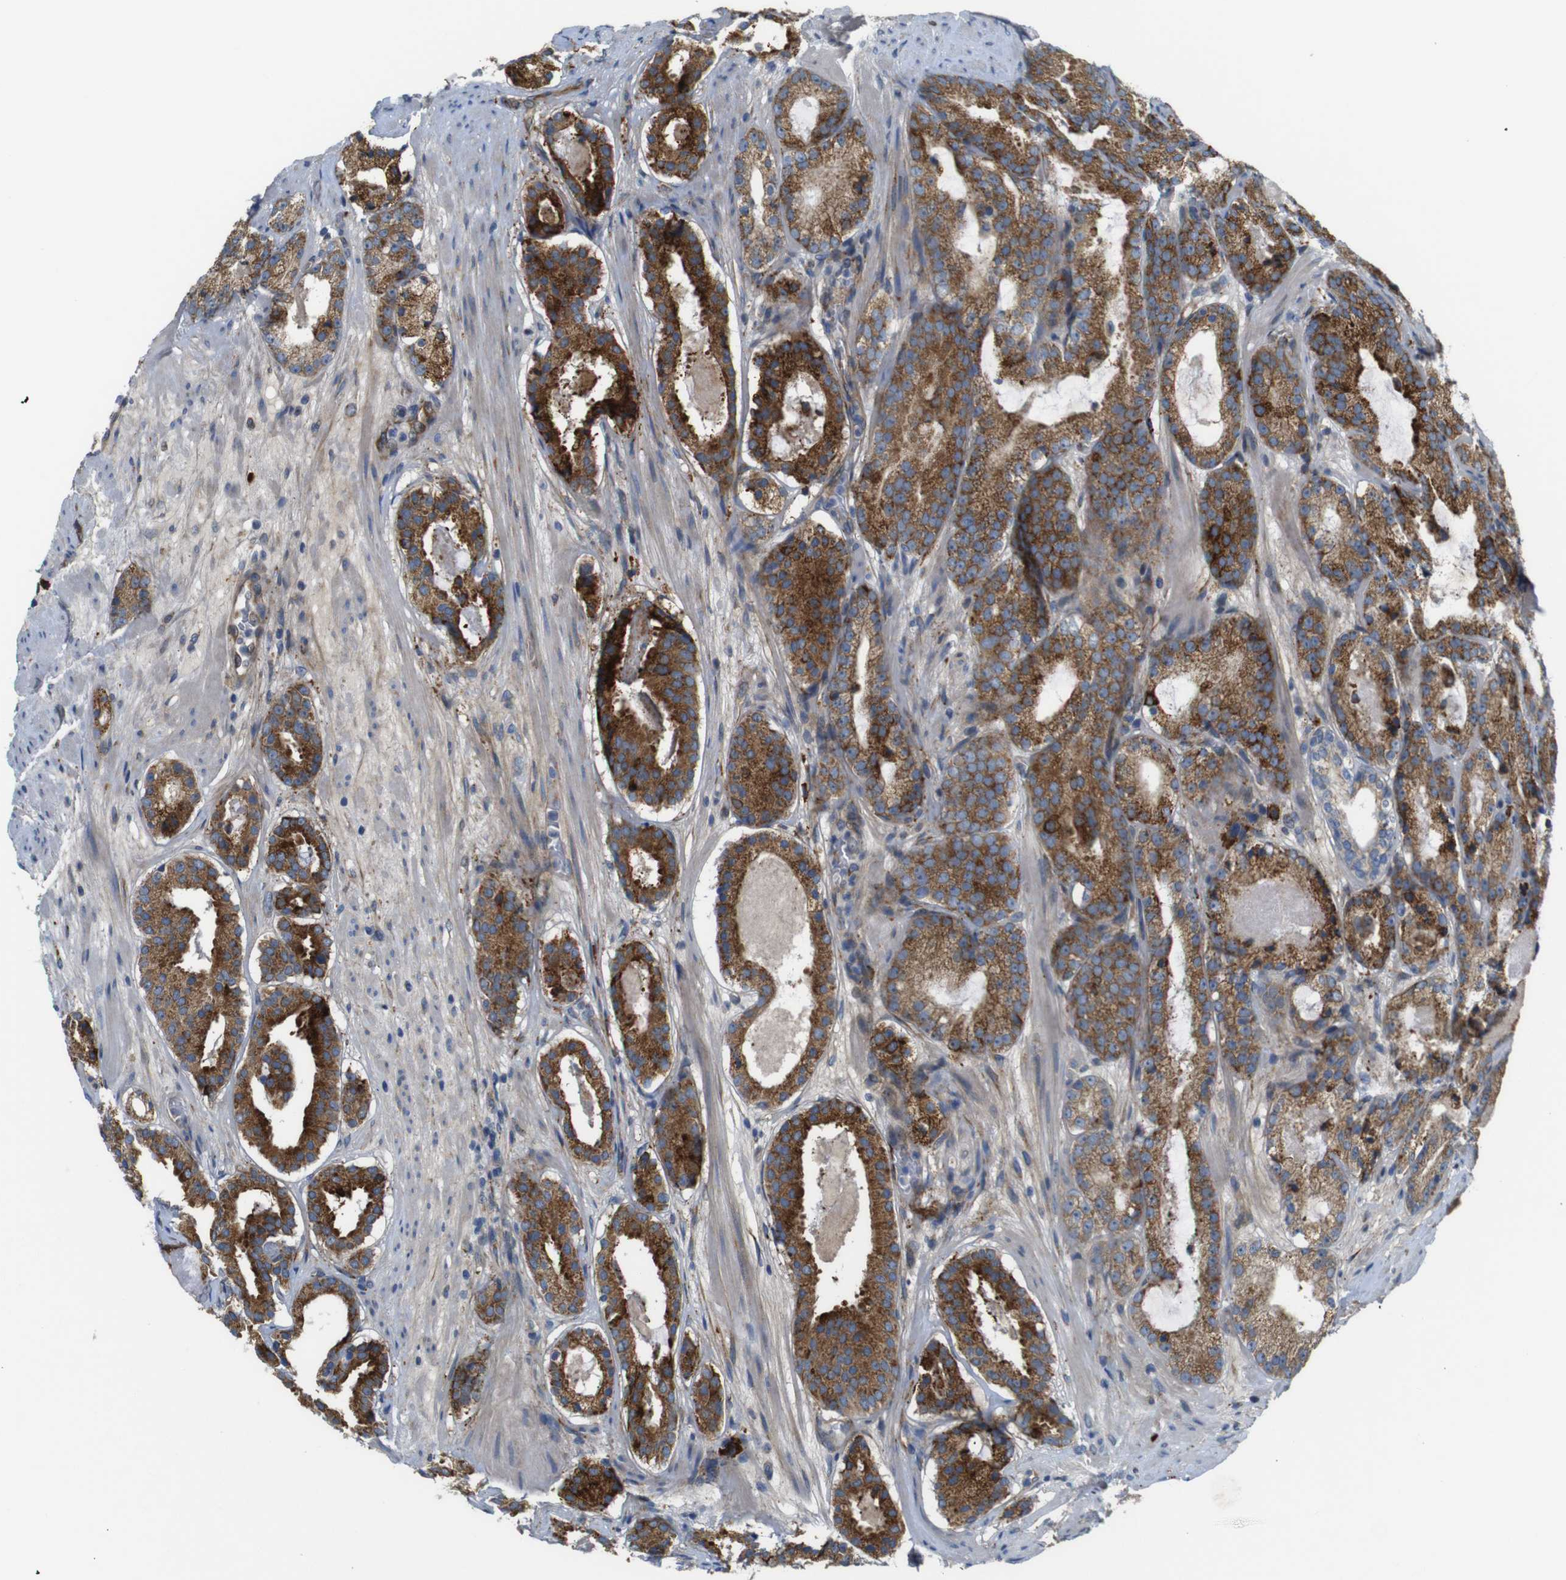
{"staining": {"intensity": "strong", "quantity": ">75%", "location": "cytoplasmic/membranous"}, "tissue": "prostate cancer", "cell_type": "Tumor cells", "image_type": "cancer", "snomed": [{"axis": "morphology", "description": "Adenocarcinoma, Low grade"}, {"axis": "topography", "description": "Prostate"}], "caption": "Human prostate cancer (low-grade adenocarcinoma) stained with a protein marker shows strong staining in tumor cells.", "gene": "UBE2G2", "patient": {"sex": "male", "age": 69}}